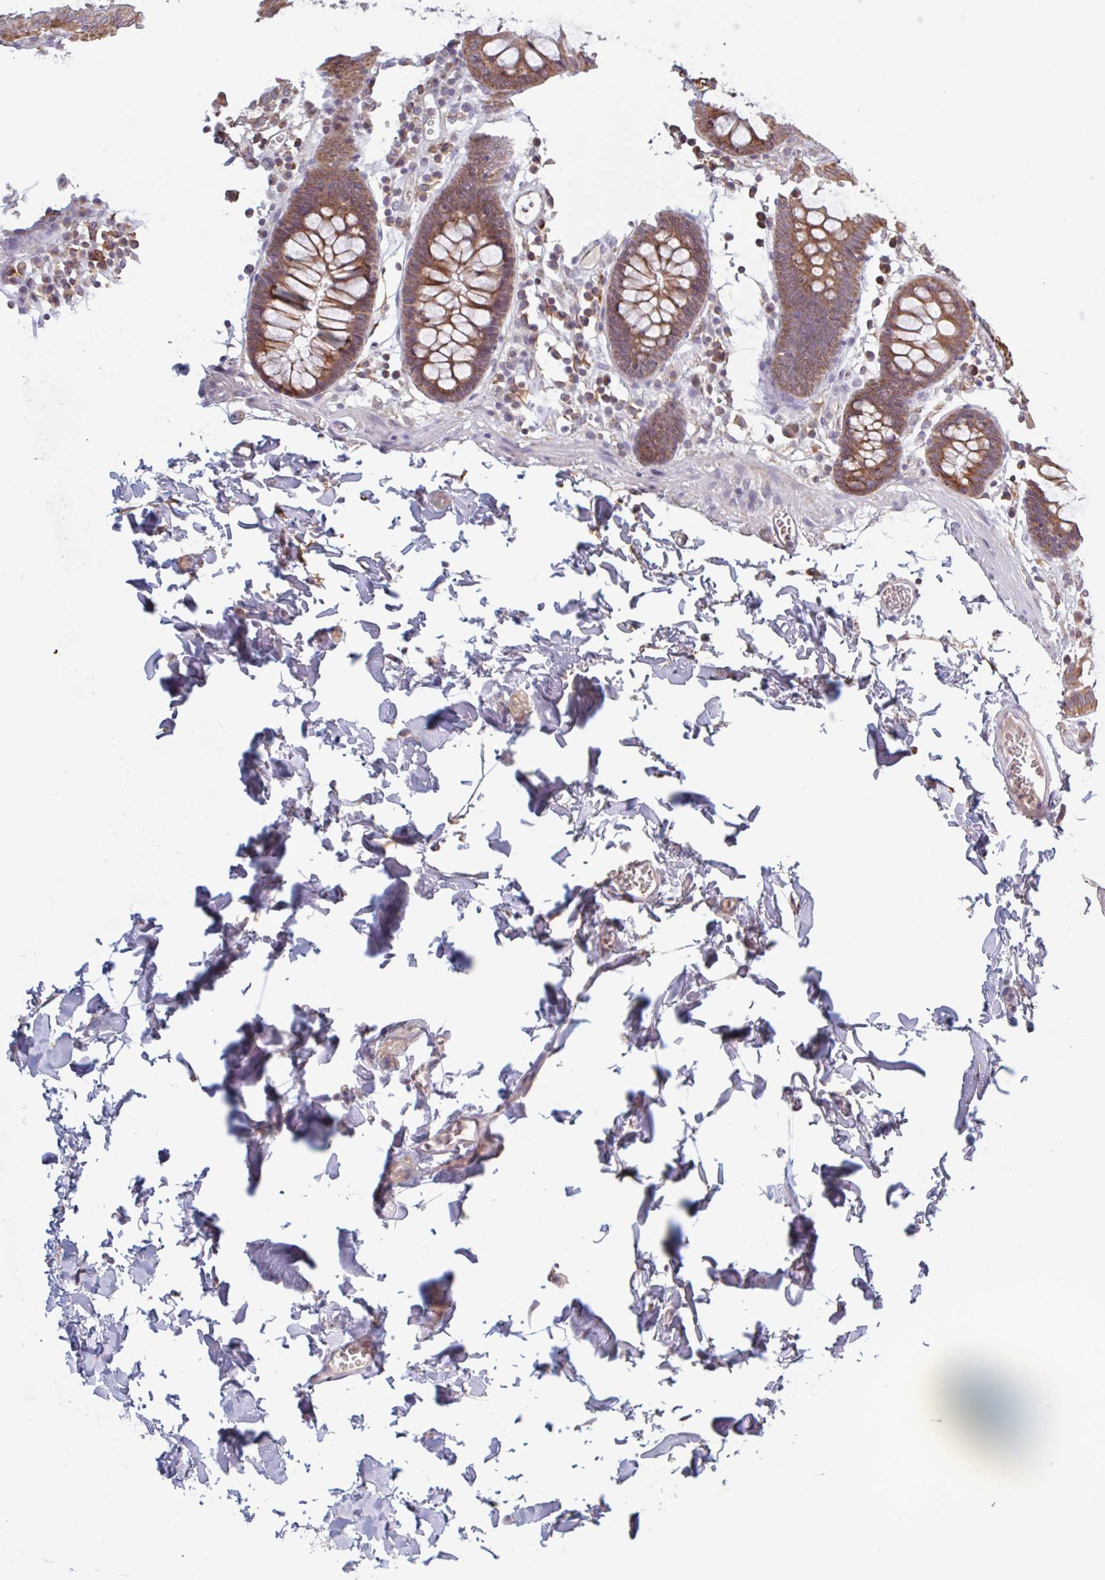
{"staining": {"intensity": "weak", "quantity": ">75%", "location": "cytoplasmic/membranous"}, "tissue": "colon", "cell_type": "Endothelial cells", "image_type": "normal", "snomed": [{"axis": "morphology", "description": "Normal tissue, NOS"}, {"axis": "topography", "description": "Colon"}, {"axis": "topography", "description": "Peripheral nerve tissue"}], "caption": "Unremarkable colon was stained to show a protein in brown. There is low levels of weak cytoplasmic/membranous expression in about >75% of endothelial cells.", "gene": "SURF1", "patient": {"sex": "male", "age": 84}}